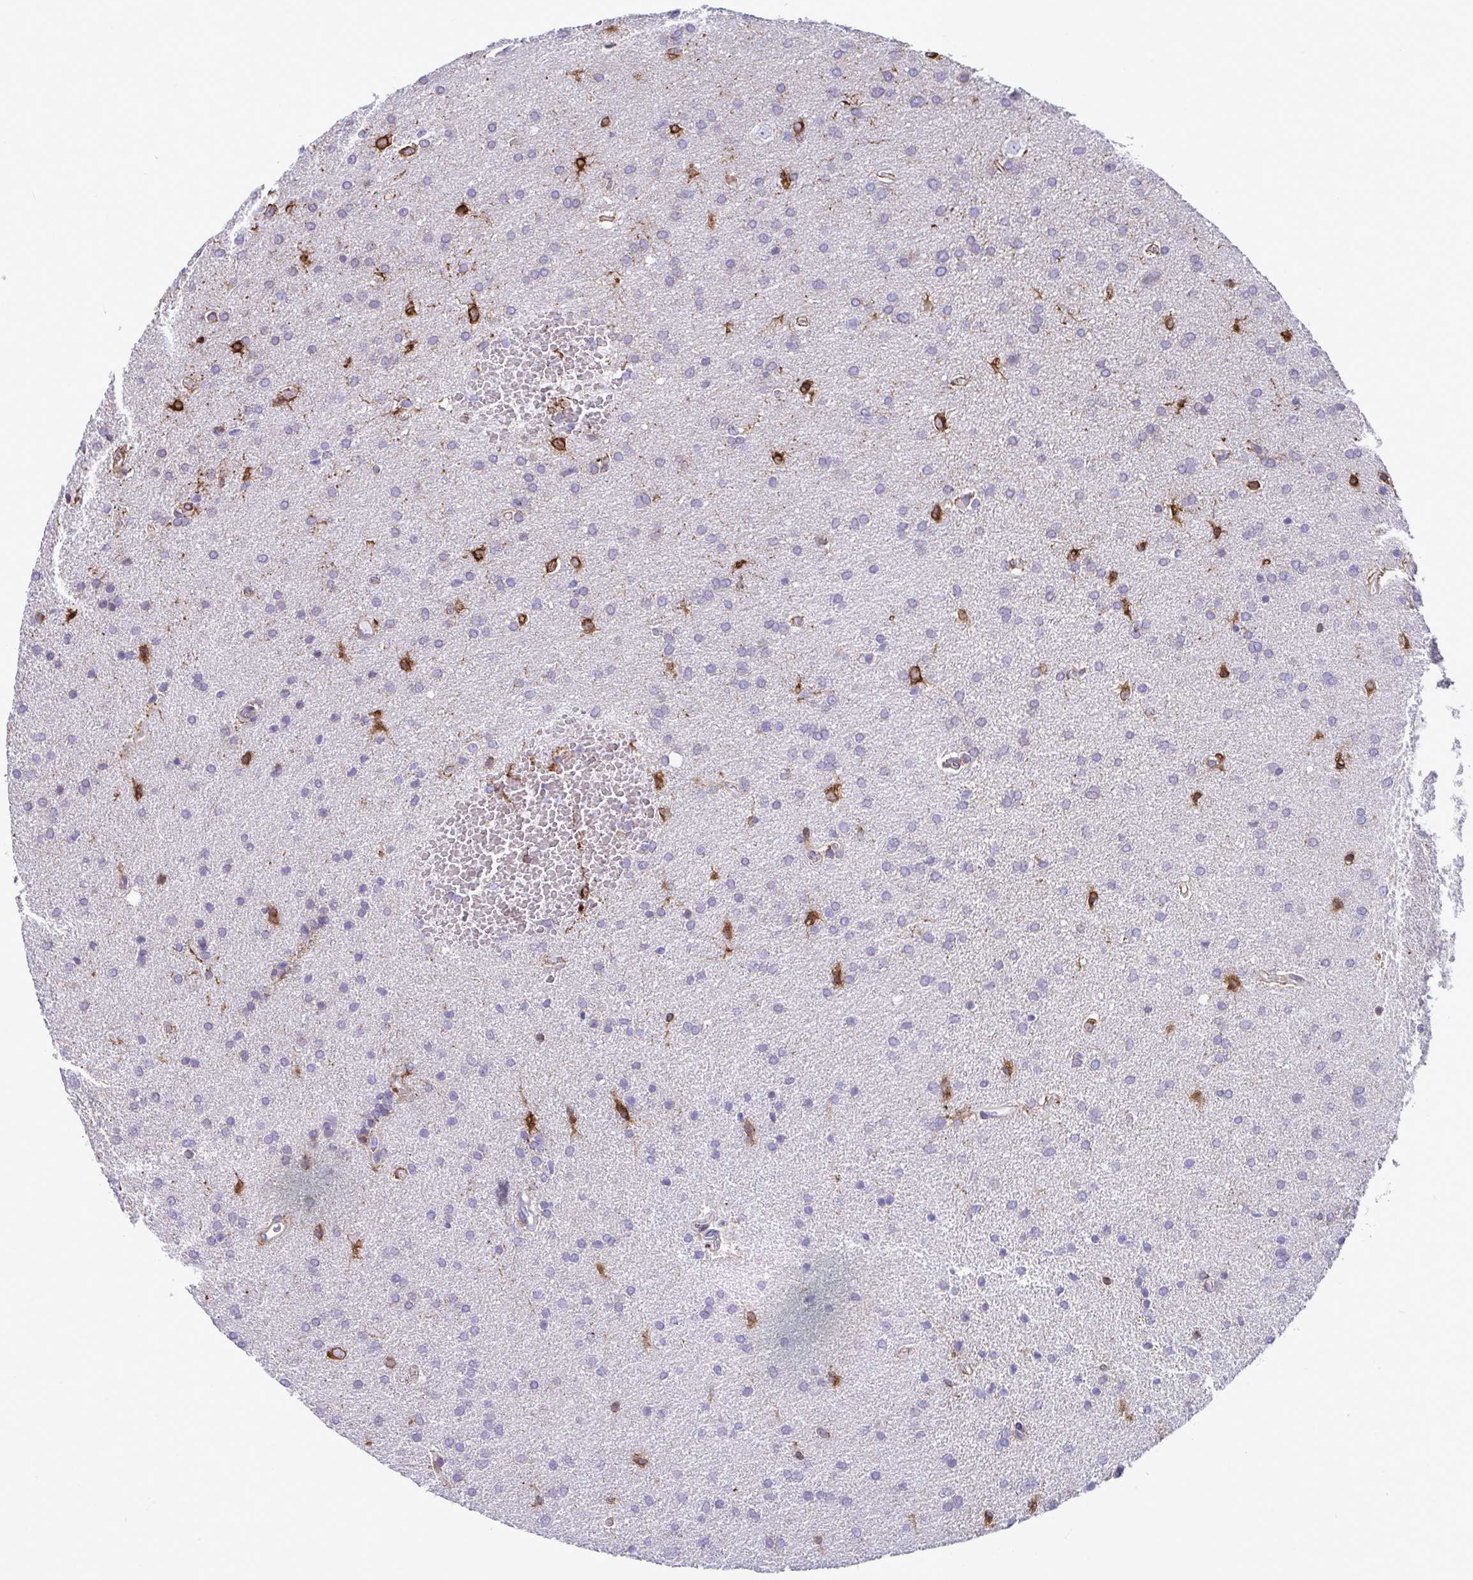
{"staining": {"intensity": "strong", "quantity": "<25%", "location": "cytoplasmic/membranous"}, "tissue": "glioma", "cell_type": "Tumor cells", "image_type": "cancer", "snomed": [{"axis": "morphology", "description": "Glioma, malignant, Low grade"}, {"axis": "topography", "description": "Brain"}], "caption": "Tumor cells demonstrate medium levels of strong cytoplasmic/membranous expression in about <25% of cells in human malignant glioma (low-grade).", "gene": "ASPH", "patient": {"sex": "female", "age": 34}}